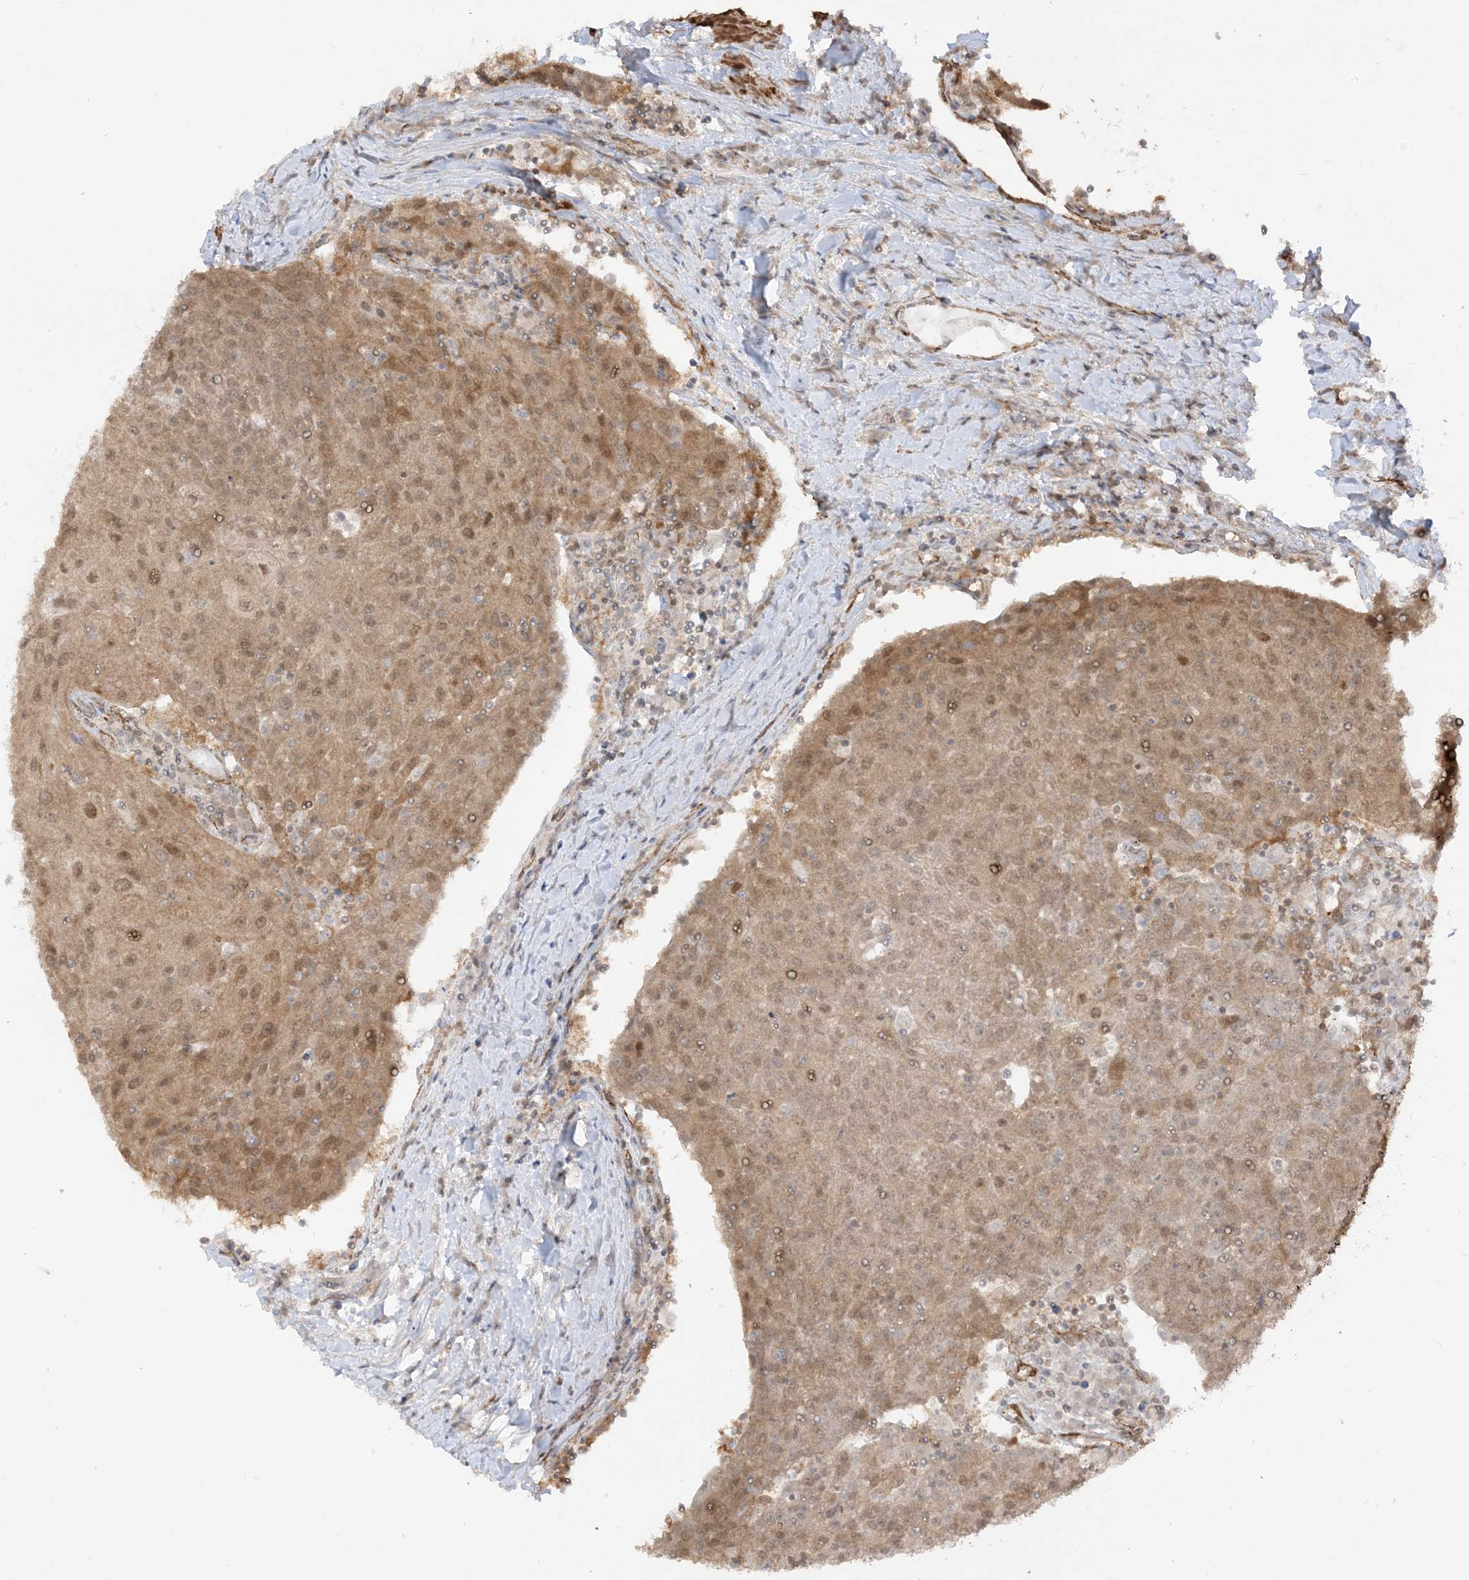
{"staining": {"intensity": "moderate", "quantity": ">75%", "location": "cytoplasmic/membranous,nuclear"}, "tissue": "urothelial cancer", "cell_type": "Tumor cells", "image_type": "cancer", "snomed": [{"axis": "morphology", "description": "Urothelial carcinoma, High grade"}, {"axis": "topography", "description": "Urinary bladder"}], "caption": "The micrograph shows a brown stain indicating the presence of a protein in the cytoplasmic/membranous and nuclear of tumor cells in urothelial carcinoma (high-grade).", "gene": "TBCC", "patient": {"sex": "female", "age": 85}}